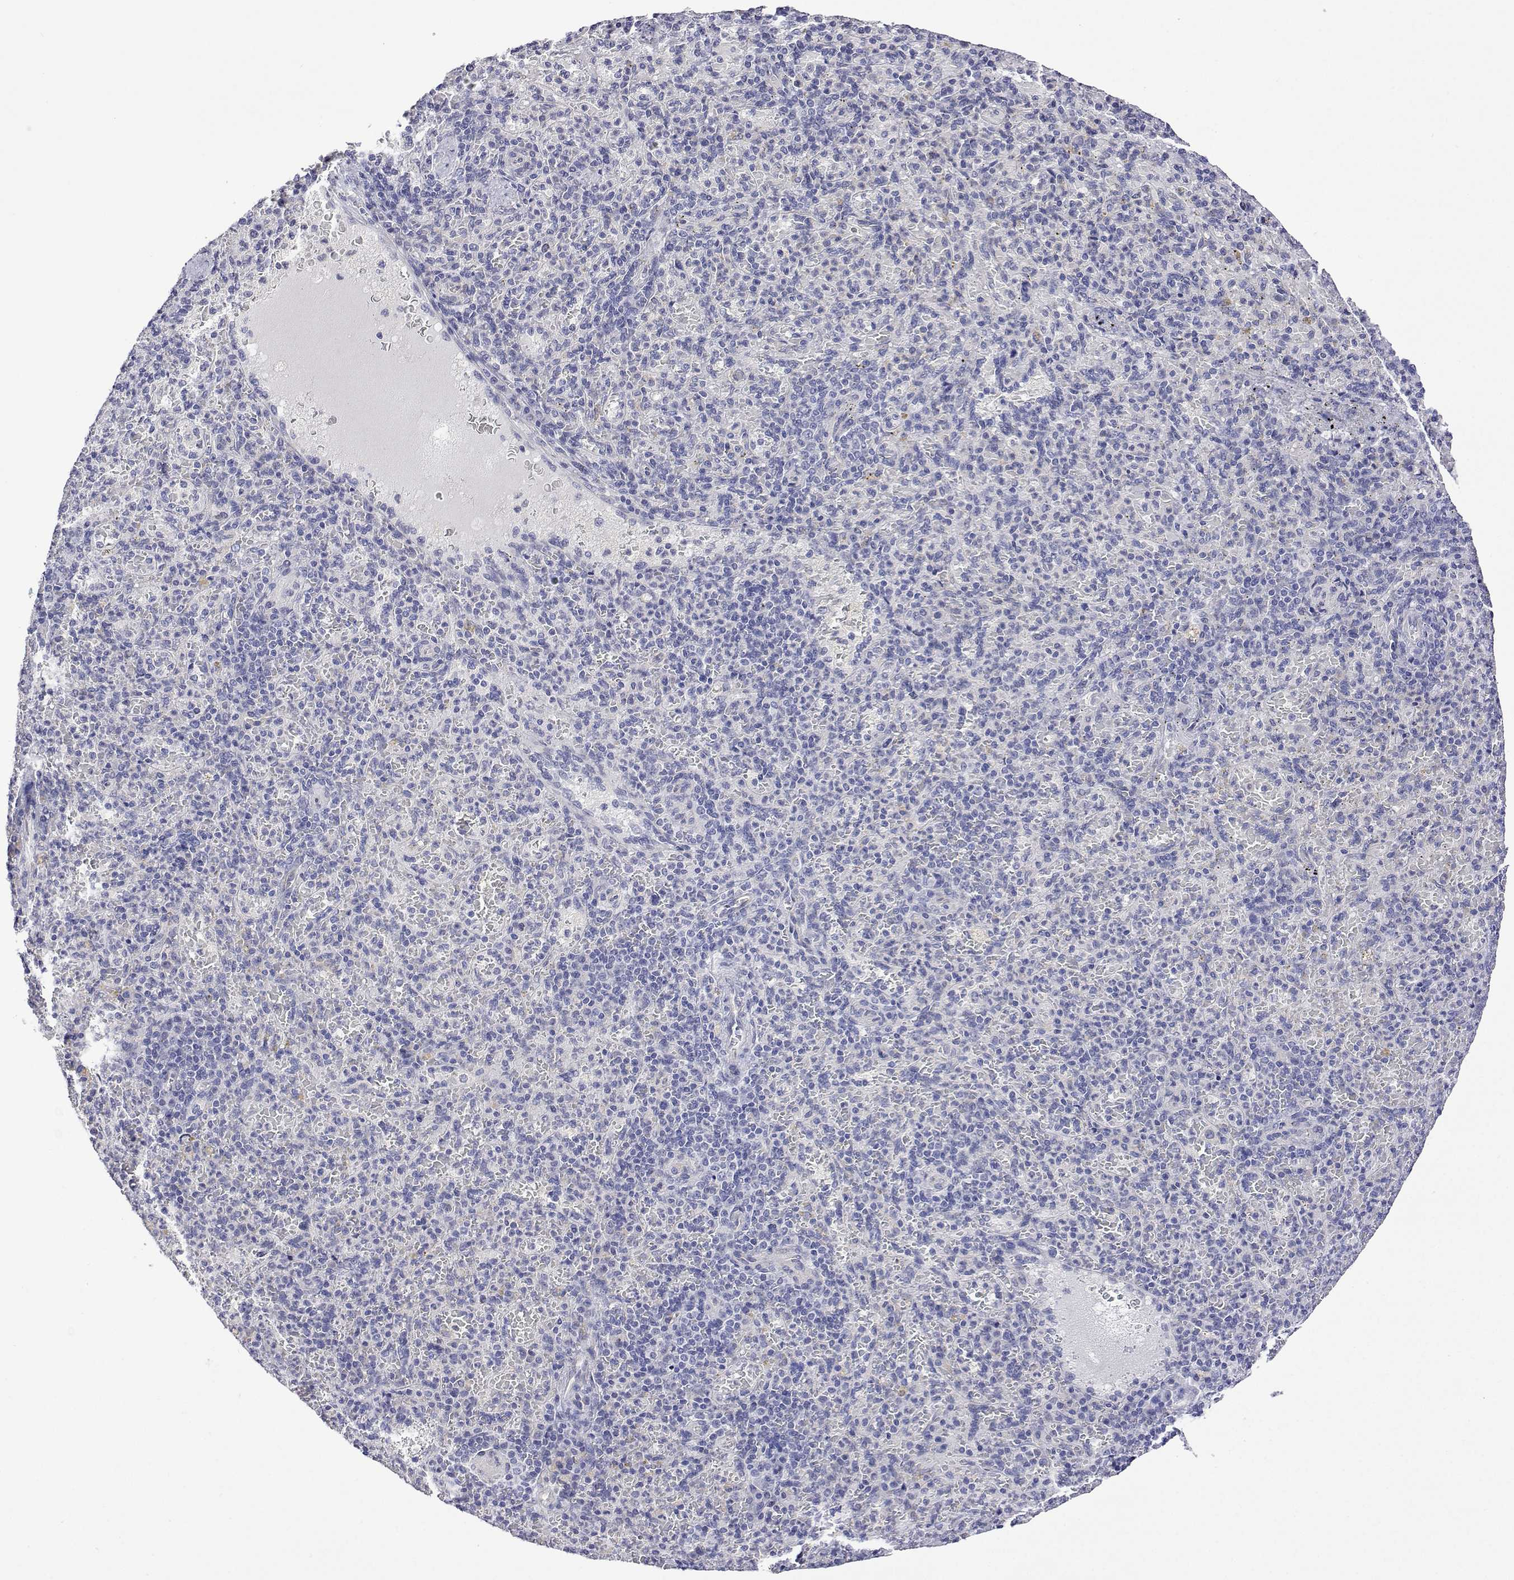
{"staining": {"intensity": "negative", "quantity": "none", "location": "none"}, "tissue": "spleen", "cell_type": "Cells in red pulp", "image_type": "normal", "snomed": [{"axis": "morphology", "description": "Normal tissue, NOS"}, {"axis": "topography", "description": "Spleen"}], "caption": "Immunohistochemical staining of unremarkable human spleen exhibits no significant expression in cells in red pulp. Brightfield microscopy of immunohistochemistry (IHC) stained with DAB (3,3'-diaminobenzidine) (brown) and hematoxylin (blue), captured at high magnification.", "gene": "PLCB1", "patient": {"sex": "female", "age": 74}}